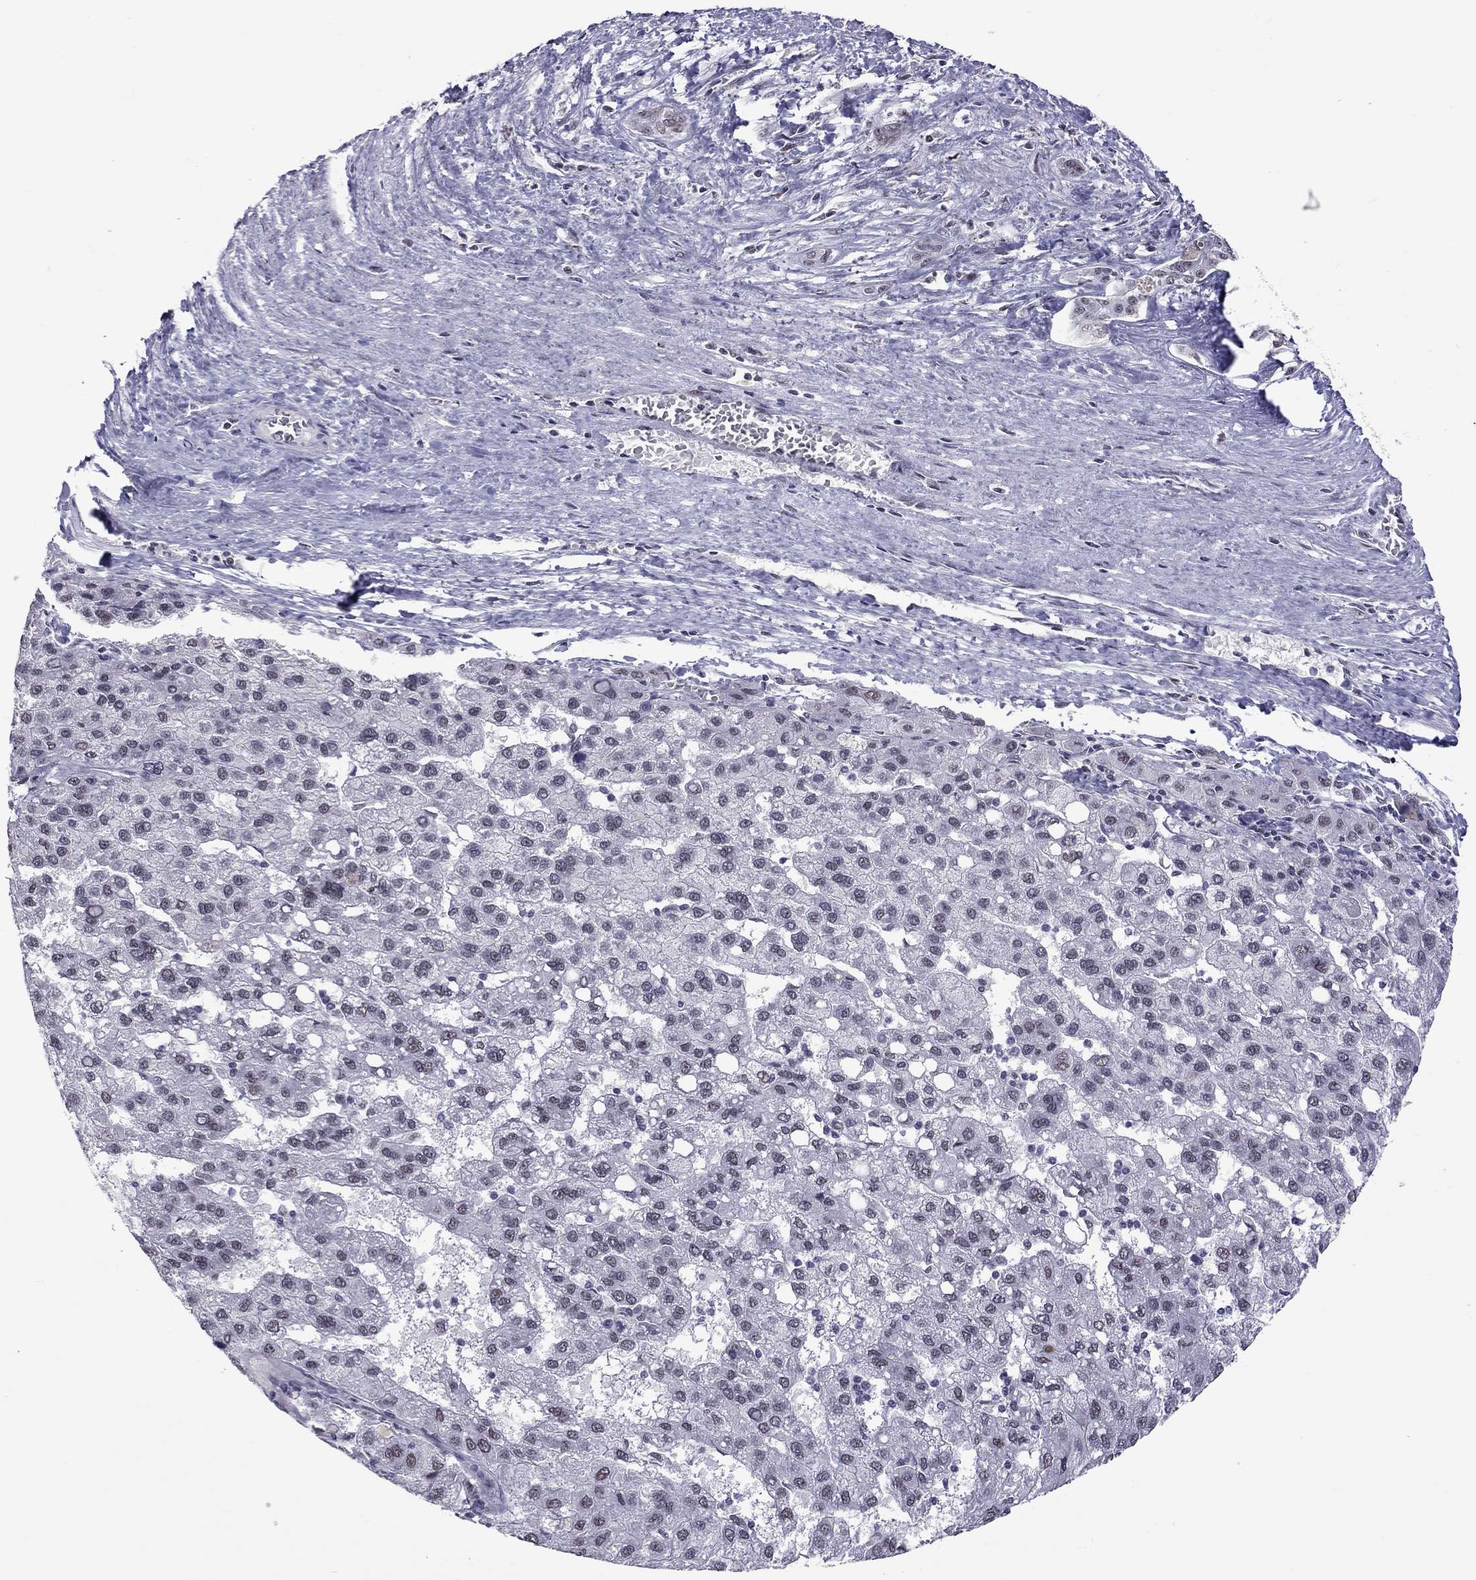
{"staining": {"intensity": "negative", "quantity": "none", "location": "none"}, "tissue": "liver cancer", "cell_type": "Tumor cells", "image_type": "cancer", "snomed": [{"axis": "morphology", "description": "Carcinoma, Hepatocellular, NOS"}, {"axis": "topography", "description": "Liver"}], "caption": "Hepatocellular carcinoma (liver) stained for a protein using IHC shows no expression tumor cells.", "gene": "PPP1R3A", "patient": {"sex": "female", "age": 82}}